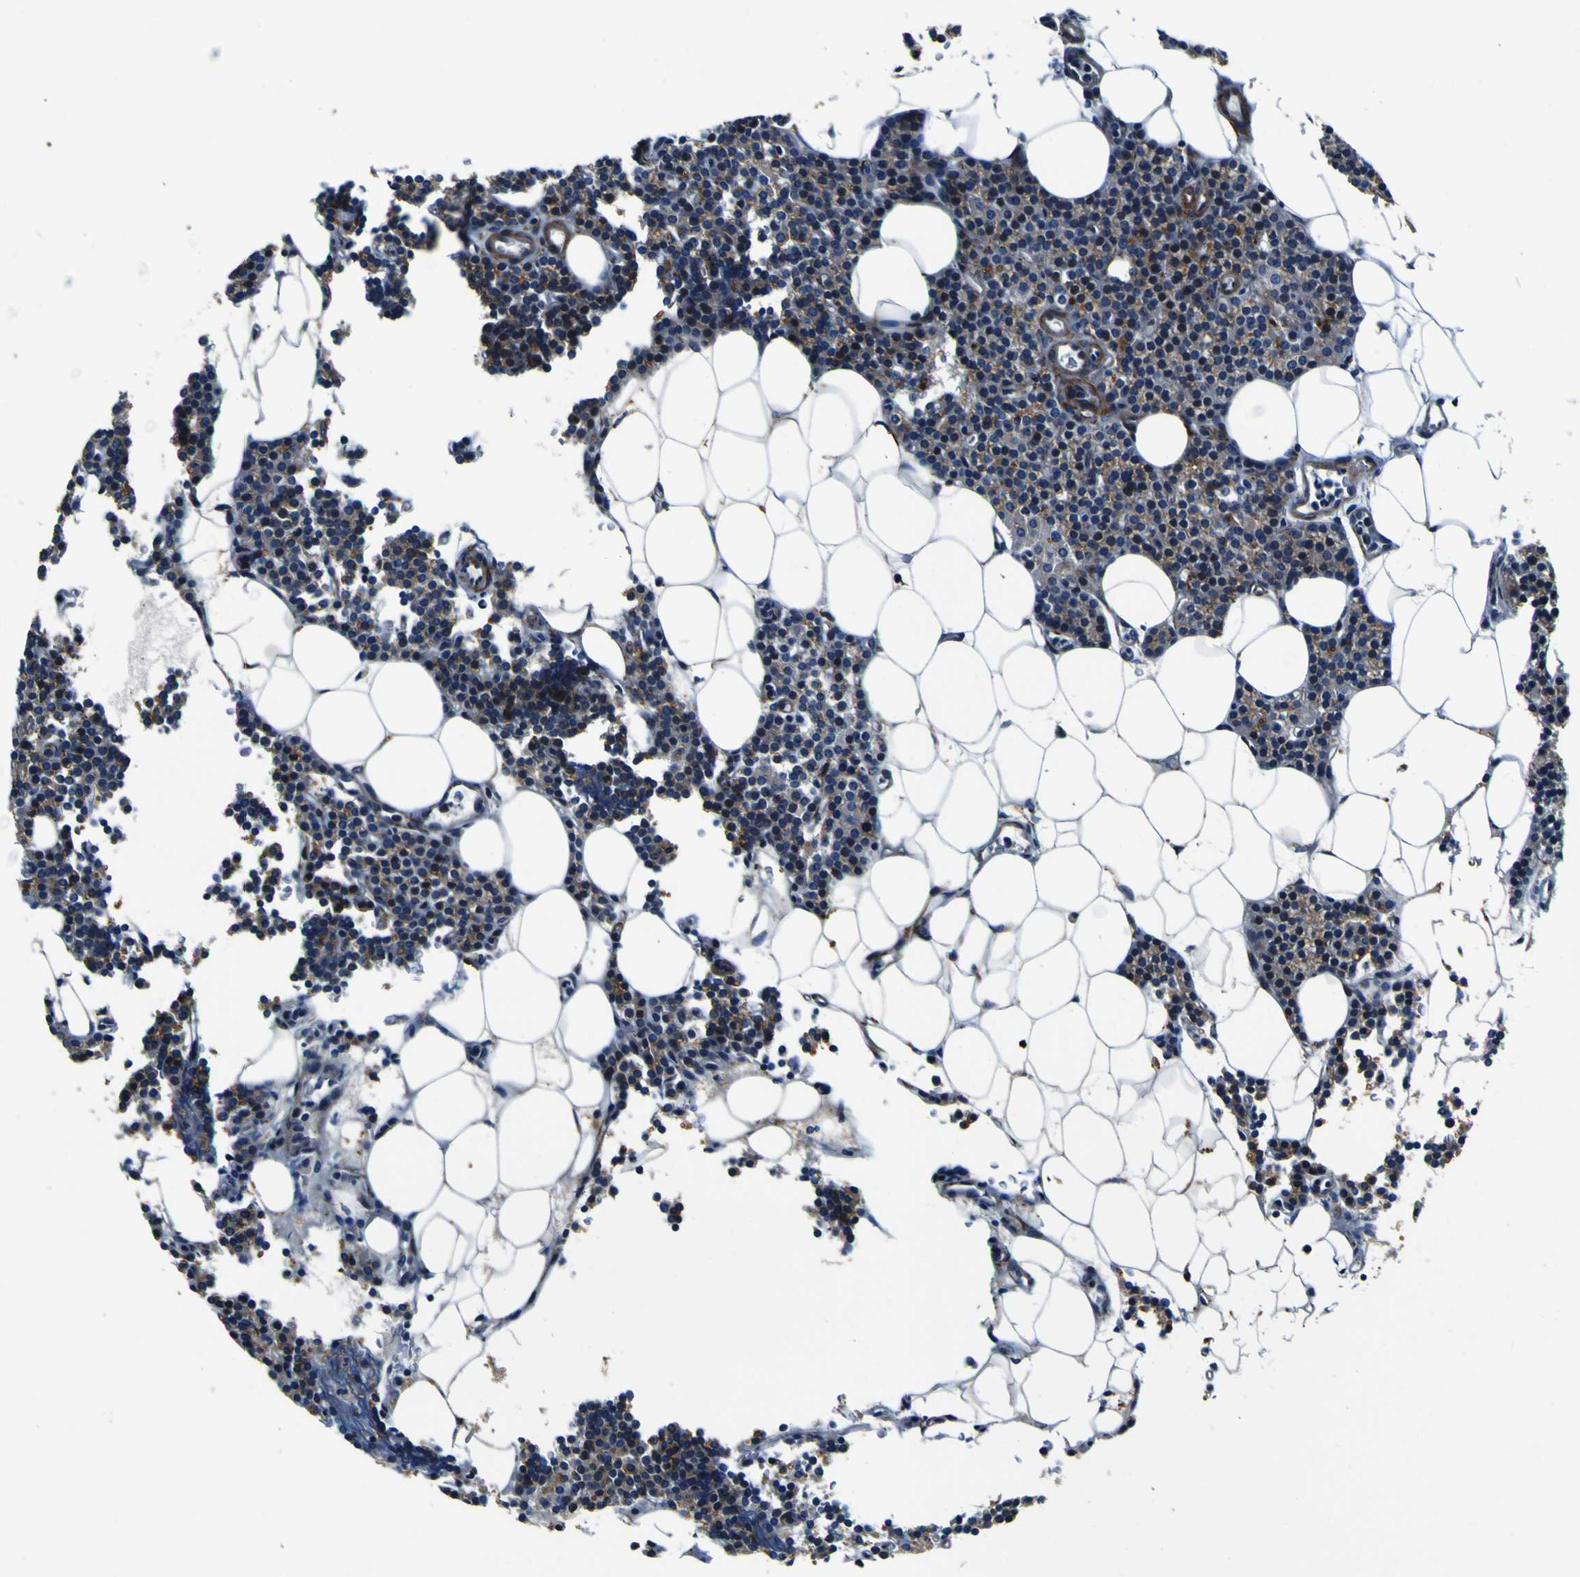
{"staining": {"intensity": "moderate", "quantity": "25%-75%", "location": "cytoplasmic/membranous"}, "tissue": "parathyroid gland", "cell_type": "Glandular cells", "image_type": "normal", "snomed": [{"axis": "morphology", "description": "Normal tissue, NOS"}, {"axis": "morphology", "description": "Adenoma, NOS"}, {"axis": "topography", "description": "Parathyroid gland"}], "caption": "The micrograph exhibits staining of unremarkable parathyroid gland, revealing moderate cytoplasmic/membranous protein positivity (brown color) within glandular cells.", "gene": "AGAP3", "patient": {"sex": "female", "age": 51}}